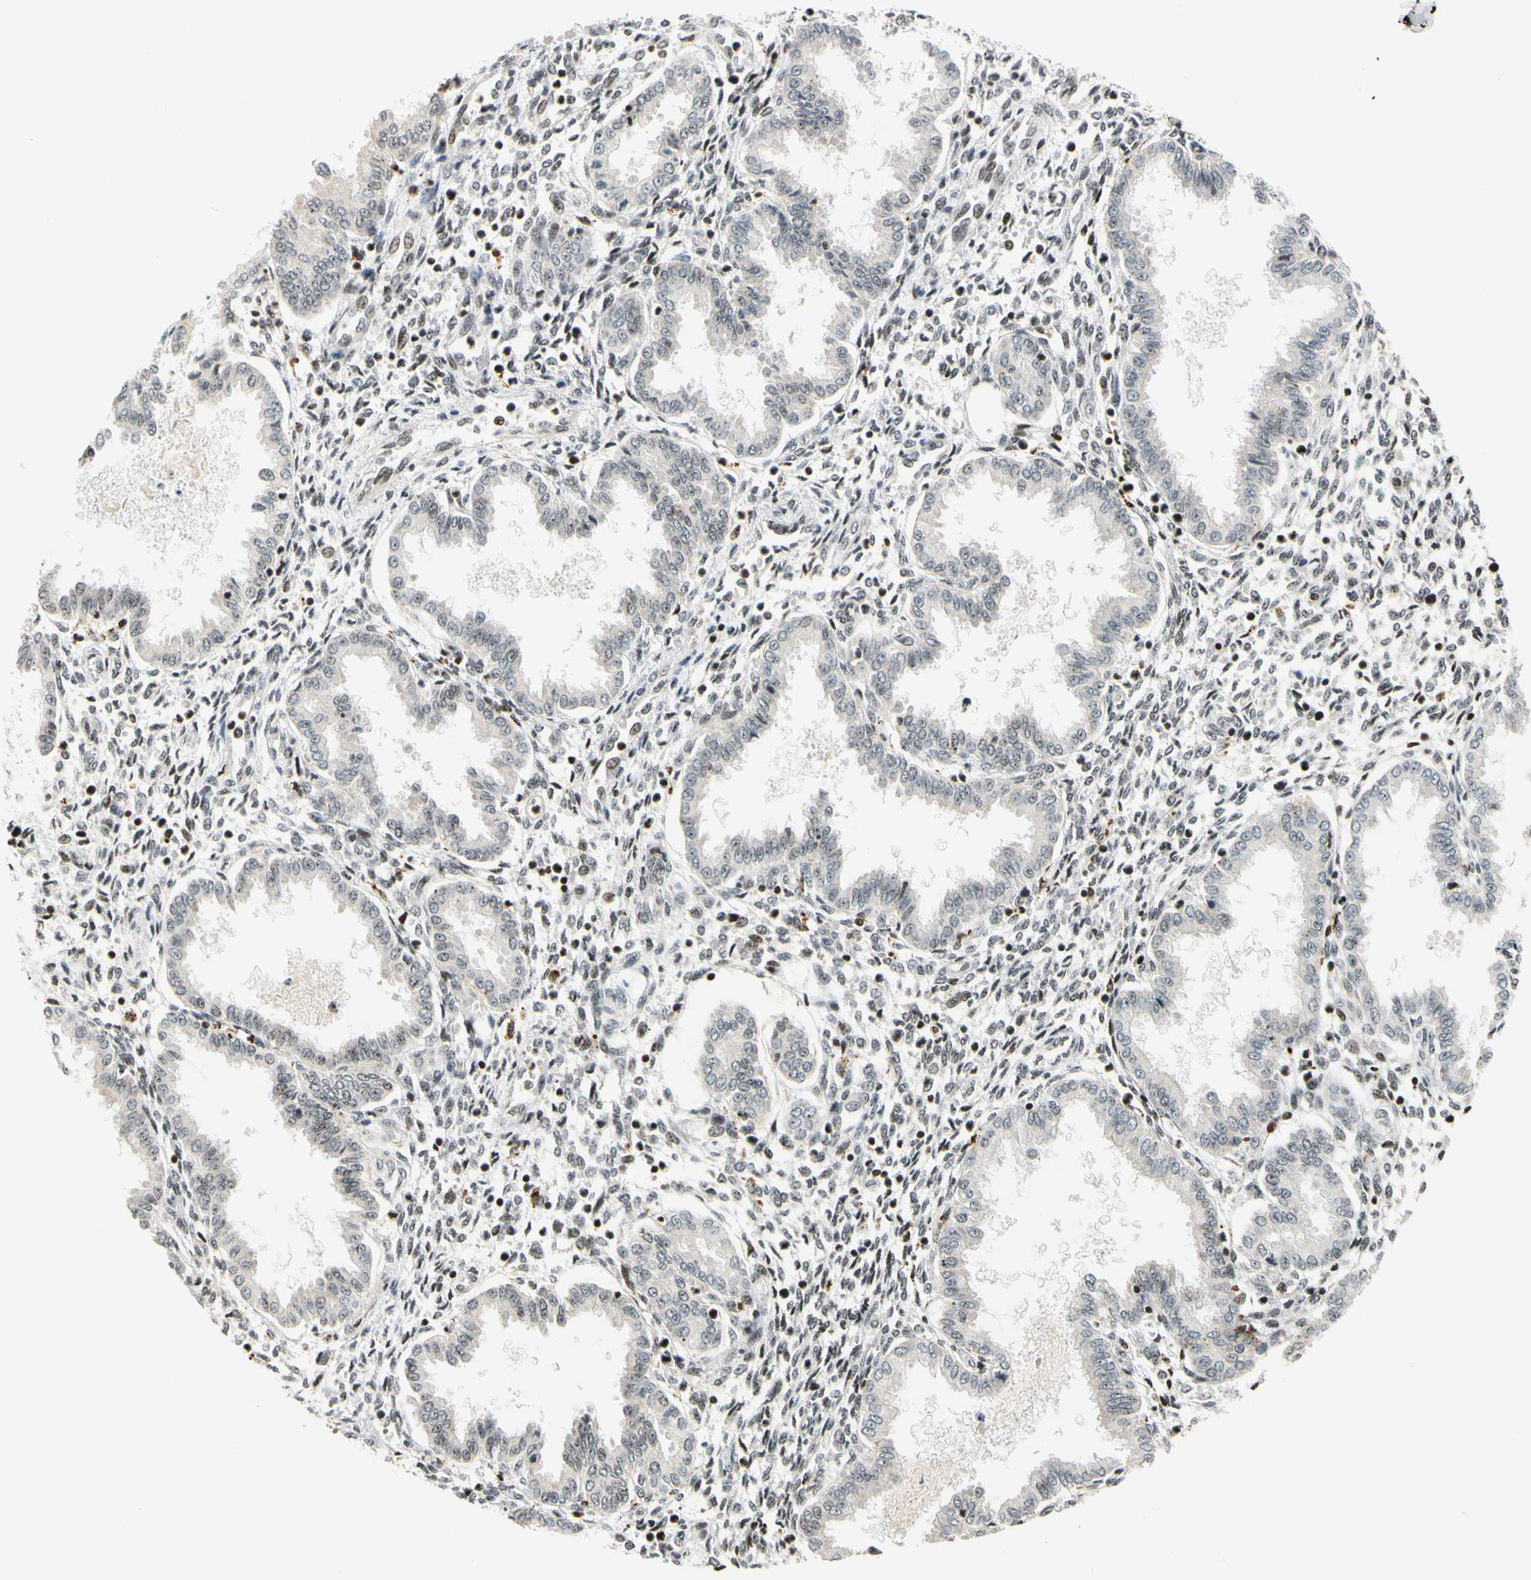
{"staining": {"intensity": "weak", "quantity": ">75%", "location": "cytoplasmic/membranous,nuclear"}, "tissue": "endometrium", "cell_type": "Cells in endometrial stroma", "image_type": "normal", "snomed": [{"axis": "morphology", "description": "Normal tissue, NOS"}, {"axis": "topography", "description": "Endometrium"}], "caption": "Benign endometrium reveals weak cytoplasmic/membranous,nuclear expression in approximately >75% of cells in endometrial stroma Ihc stains the protein in brown and the nuclei are stained blue..", "gene": "CDK7", "patient": {"sex": "female", "age": 33}}